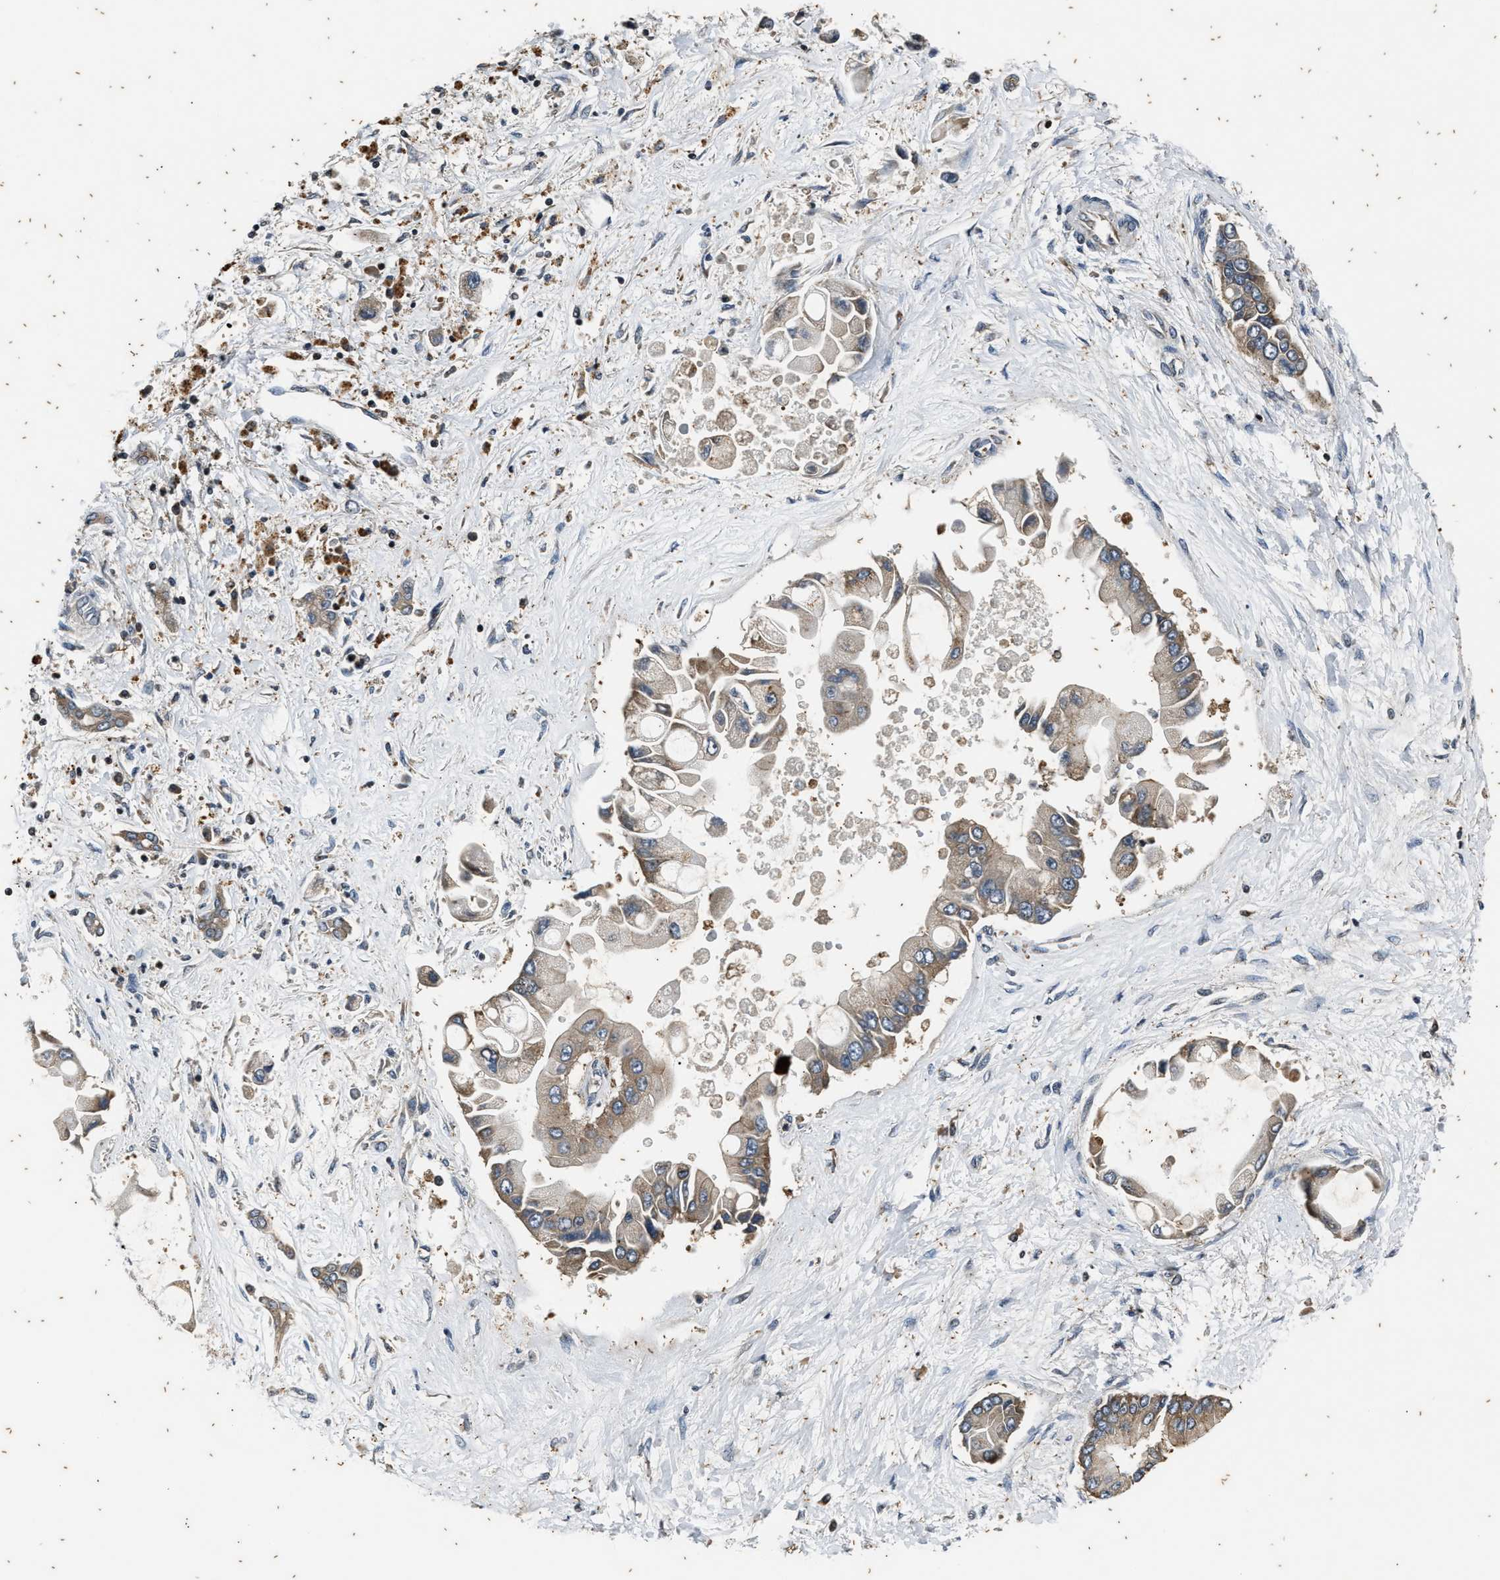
{"staining": {"intensity": "weak", "quantity": ">75%", "location": "cytoplasmic/membranous"}, "tissue": "liver cancer", "cell_type": "Tumor cells", "image_type": "cancer", "snomed": [{"axis": "morphology", "description": "Cholangiocarcinoma"}, {"axis": "topography", "description": "Liver"}], "caption": "Weak cytoplasmic/membranous protein positivity is appreciated in approximately >75% of tumor cells in liver cancer.", "gene": "PTPN7", "patient": {"sex": "male", "age": 50}}